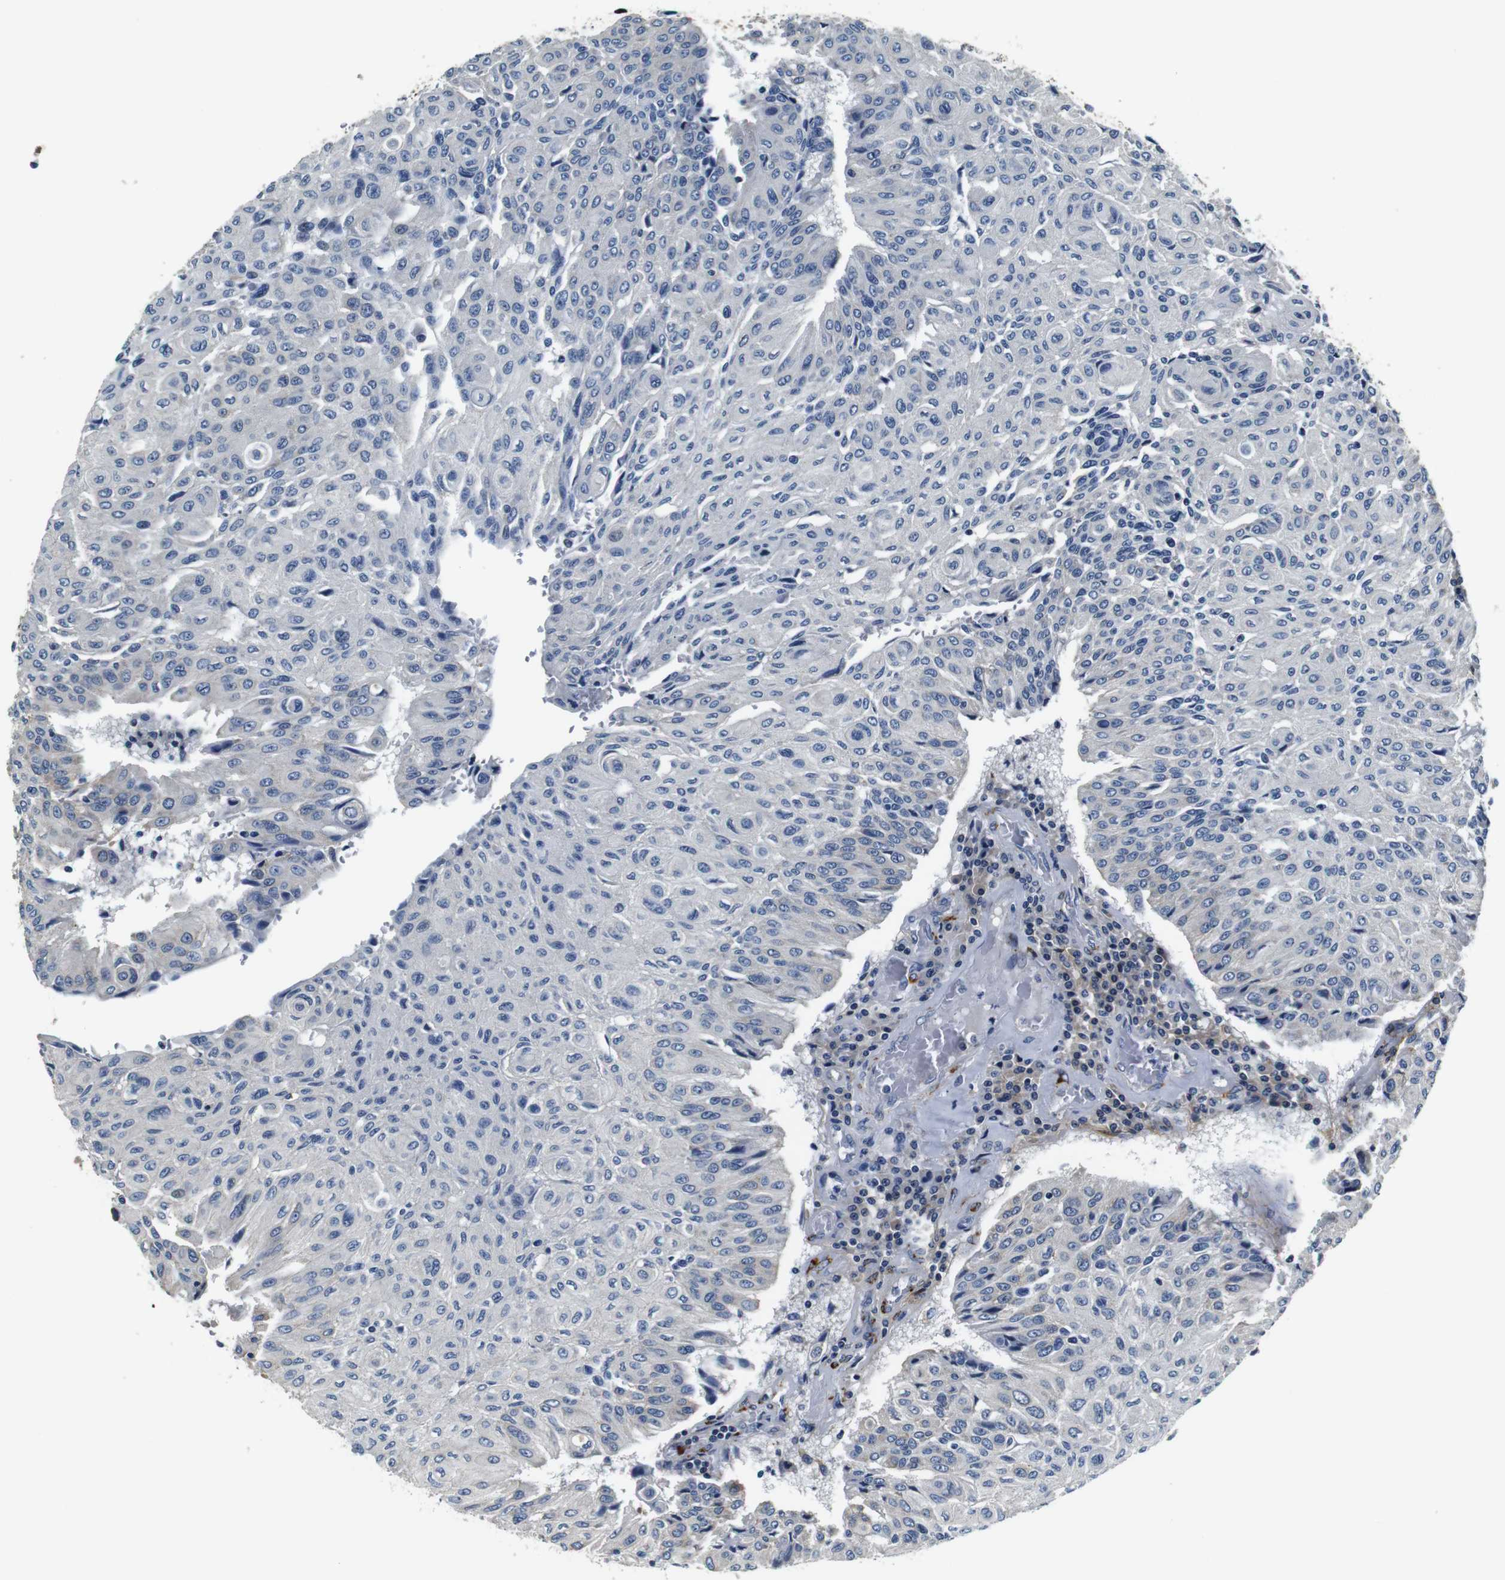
{"staining": {"intensity": "negative", "quantity": "none", "location": "none"}, "tissue": "urothelial cancer", "cell_type": "Tumor cells", "image_type": "cancer", "snomed": [{"axis": "morphology", "description": "Urothelial carcinoma, High grade"}, {"axis": "topography", "description": "Urinary bladder"}], "caption": "This micrograph is of urothelial carcinoma (high-grade) stained with immunohistochemistry to label a protein in brown with the nuclei are counter-stained blue. There is no expression in tumor cells.", "gene": "COL1A1", "patient": {"sex": "male", "age": 66}}